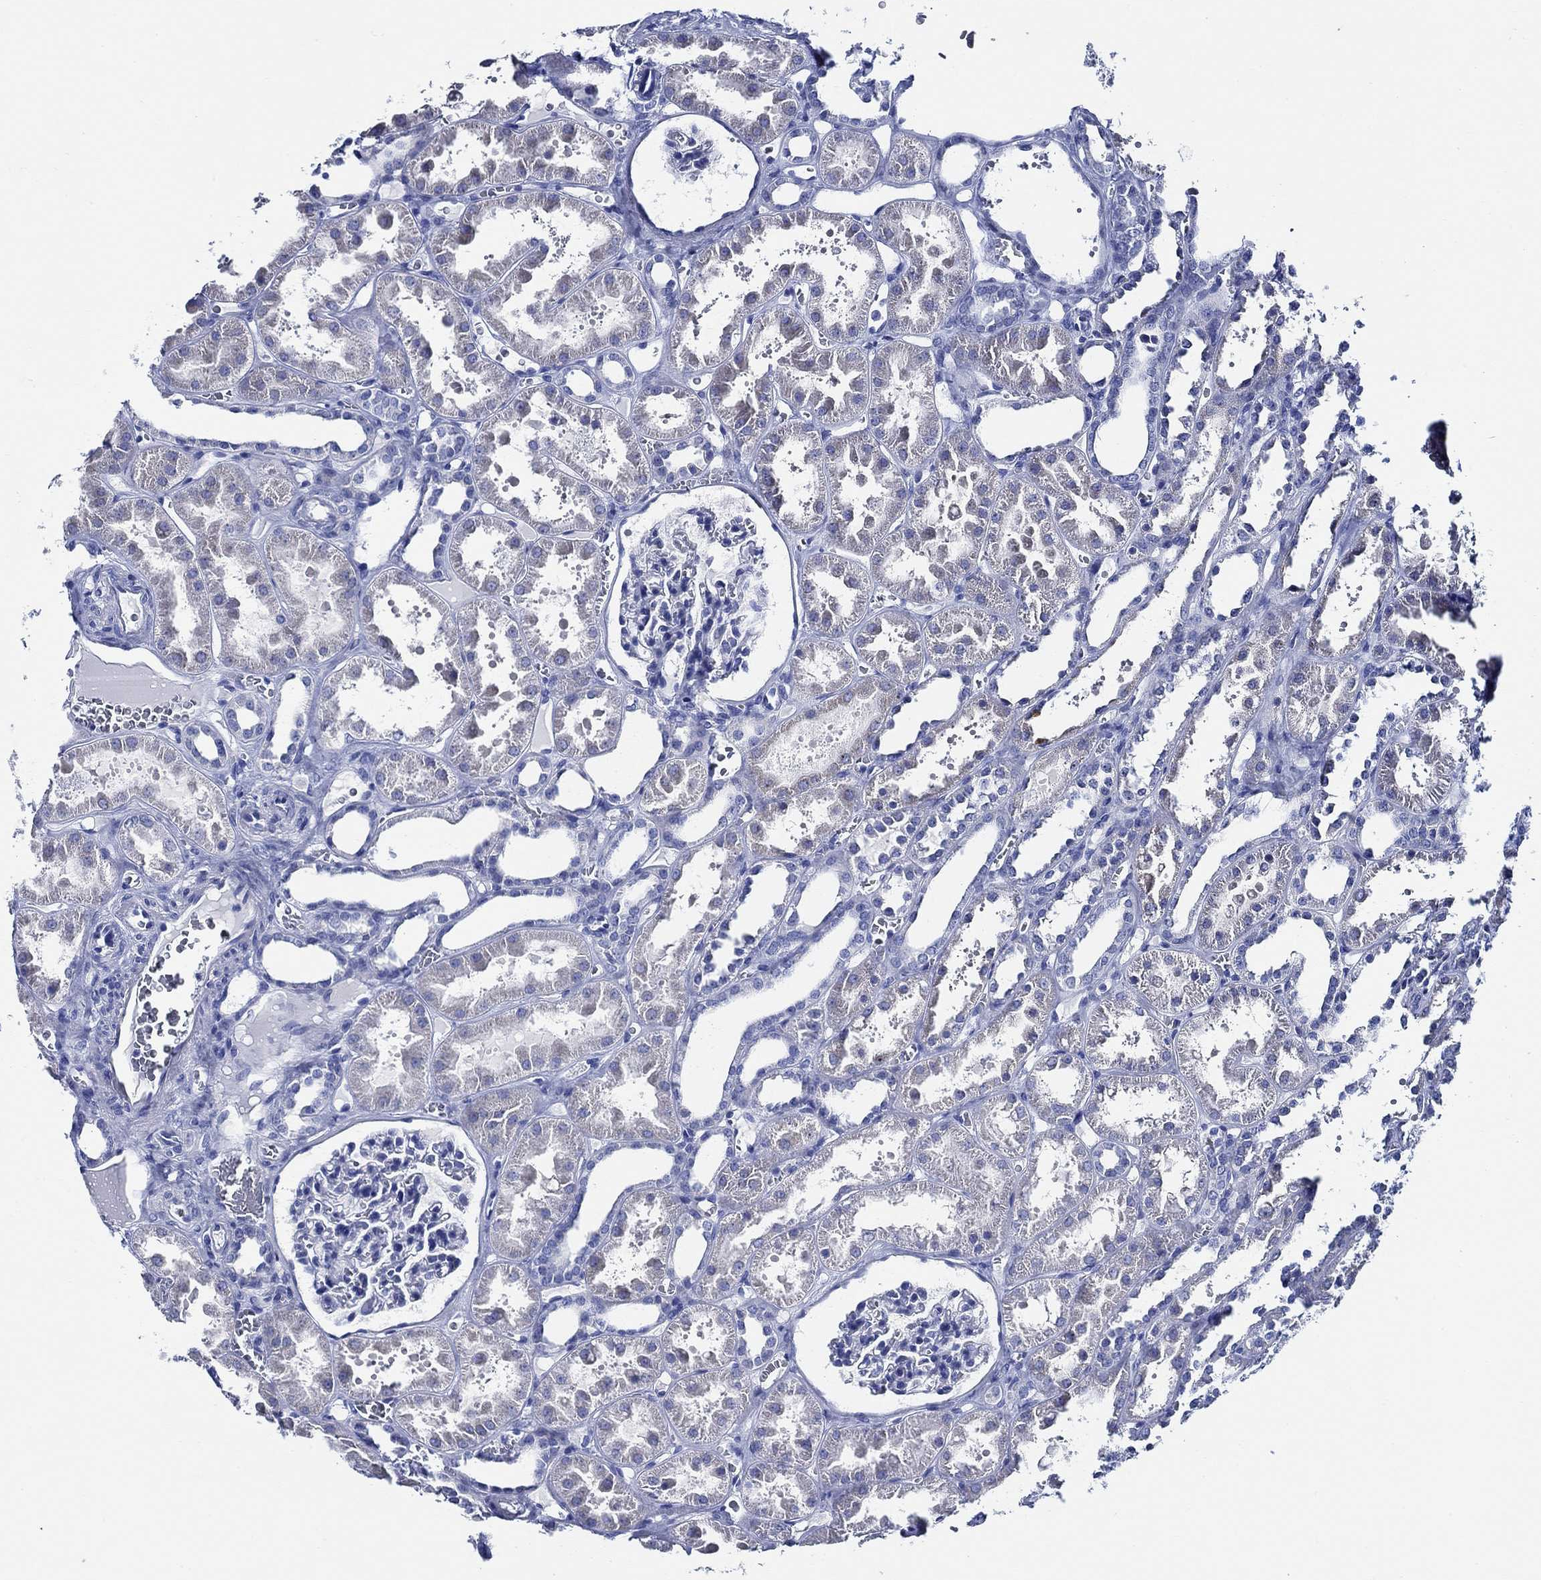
{"staining": {"intensity": "negative", "quantity": "none", "location": "none"}, "tissue": "kidney", "cell_type": "Cells in glomeruli", "image_type": "normal", "snomed": [{"axis": "morphology", "description": "Normal tissue, NOS"}, {"axis": "topography", "description": "Kidney"}], "caption": "This is an immunohistochemistry (IHC) image of normal human kidney. There is no staining in cells in glomeruli.", "gene": "WDR62", "patient": {"sex": "female", "age": 41}}